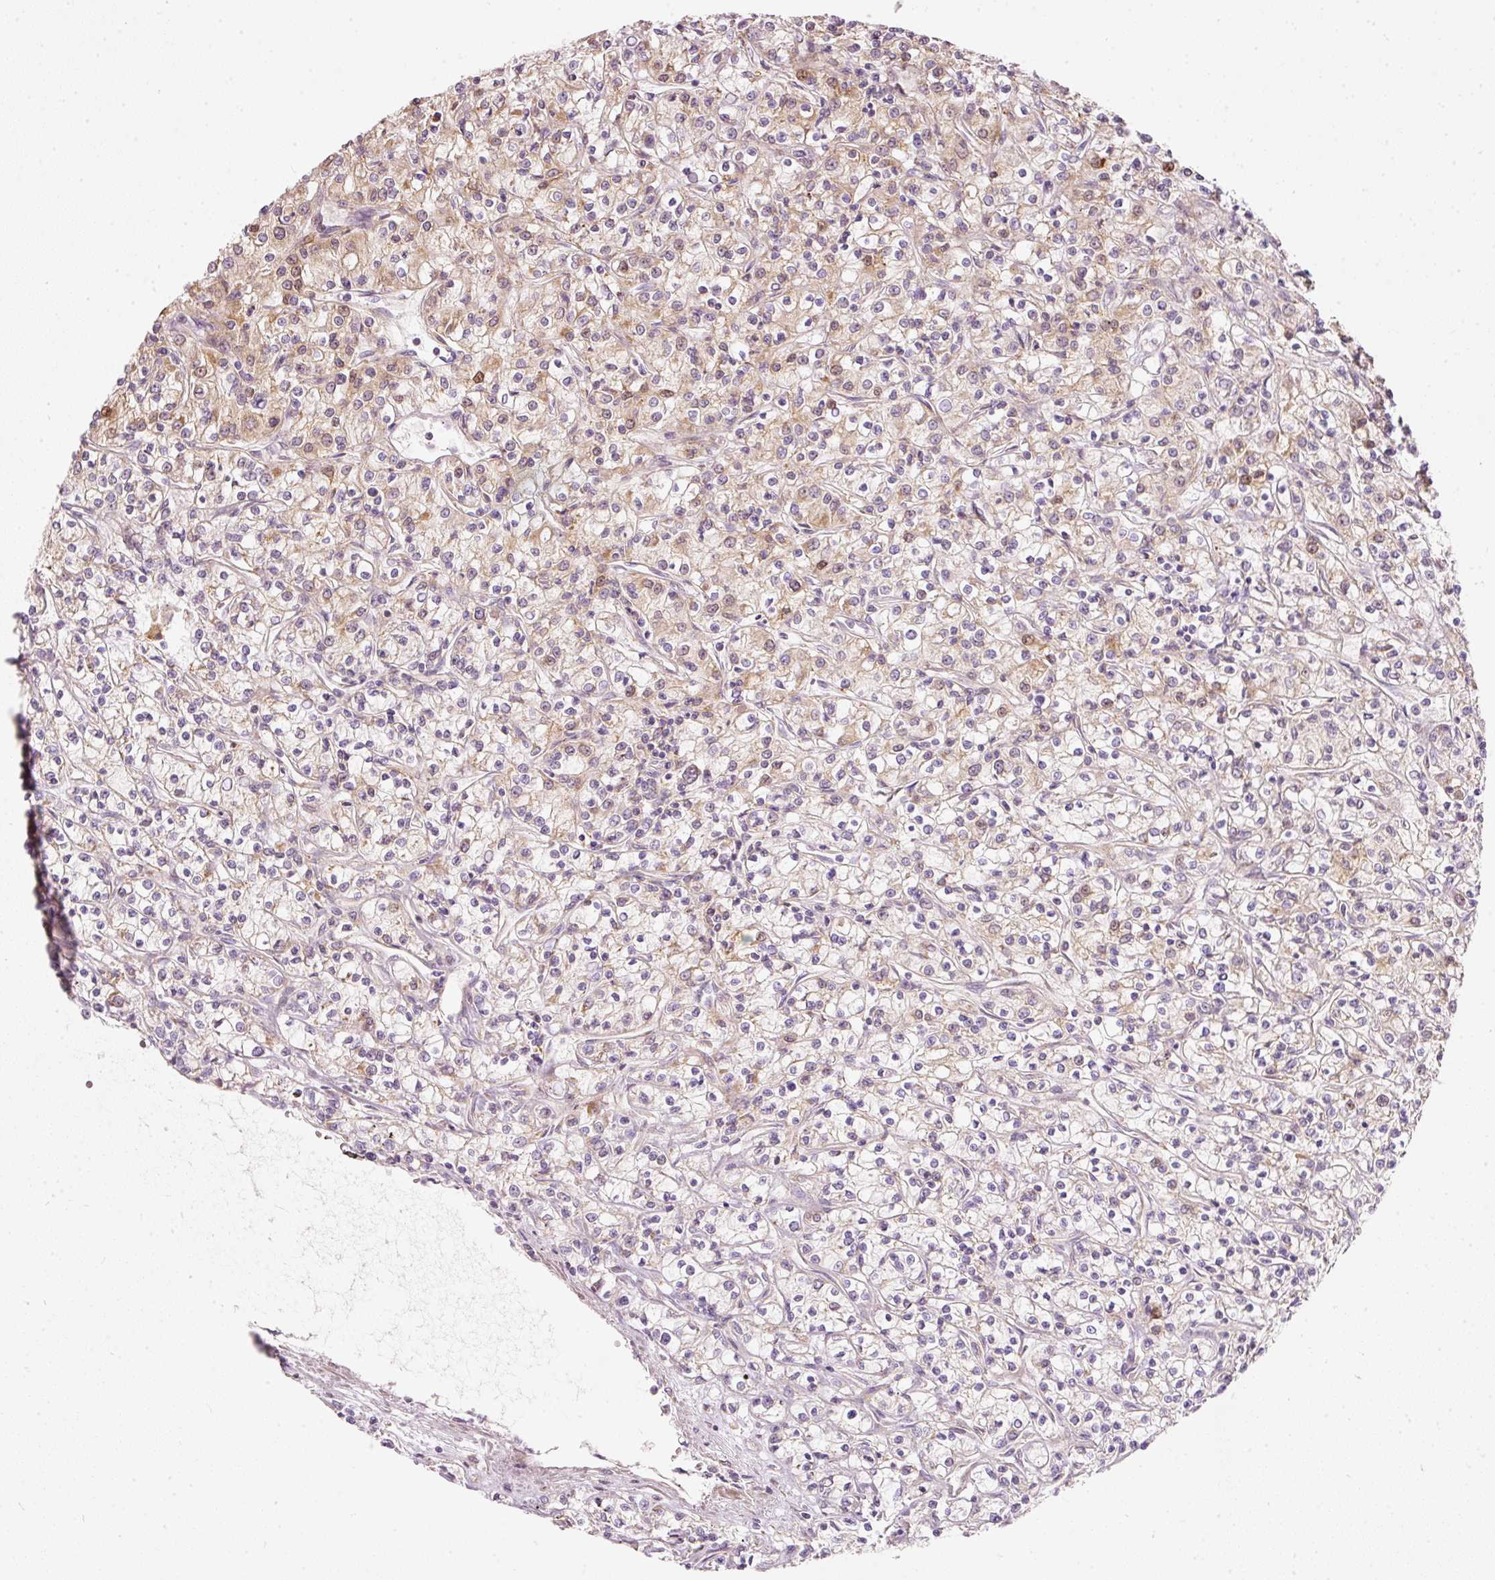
{"staining": {"intensity": "moderate", "quantity": "25%-75%", "location": "cytoplasmic/membranous"}, "tissue": "renal cancer", "cell_type": "Tumor cells", "image_type": "cancer", "snomed": [{"axis": "morphology", "description": "Adenocarcinoma, NOS"}, {"axis": "topography", "description": "Kidney"}], "caption": "Human adenocarcinoma (renal) stained for a protein (brown) shows moderate cytoplasmic/membranous positive positivity in about 25%-75% of tumor cells.", "gene": "SNAPC5", "patient": {"sex": "female", "age": 59}}